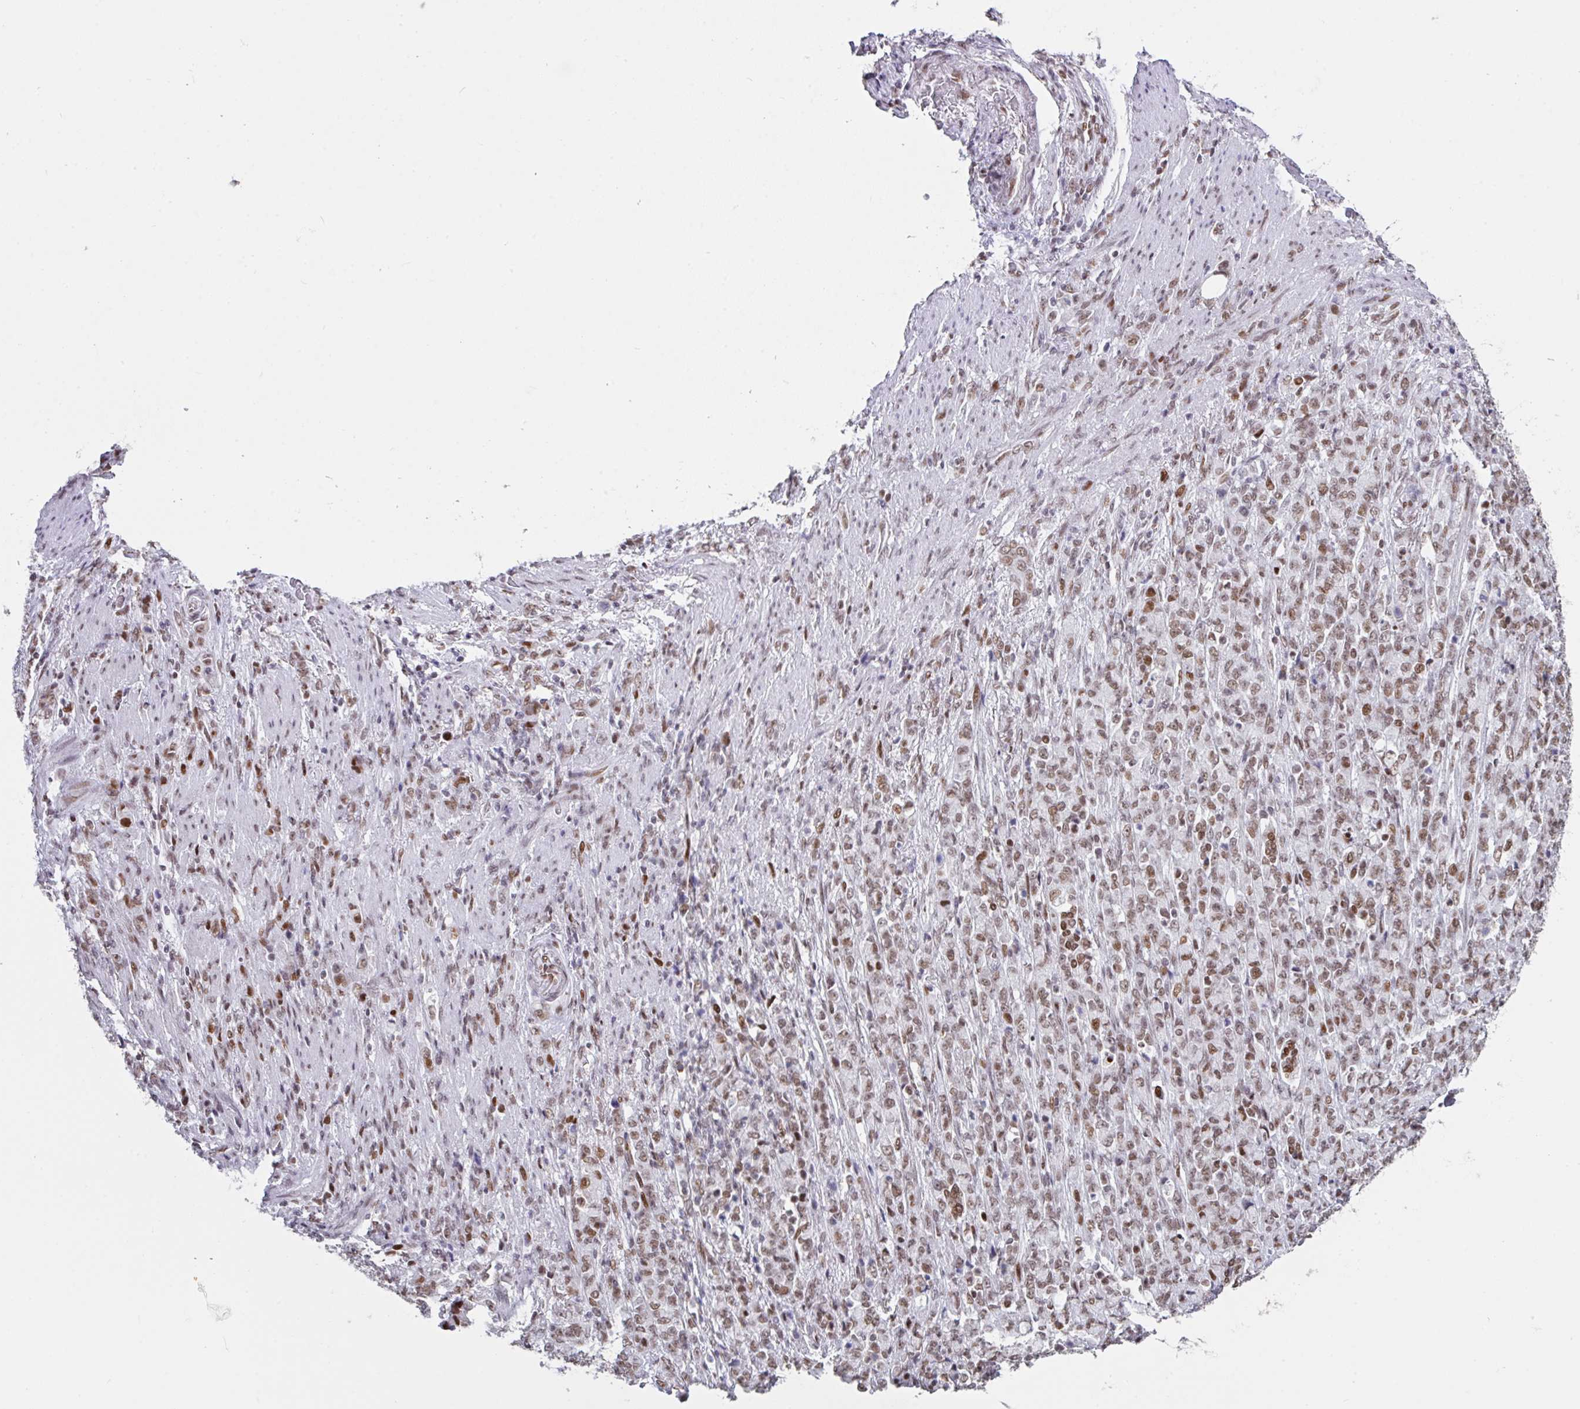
{"staining": {"intensity": "moderate", "quantity": ">75%", "location": "nuclear"}, "tissue": "stomach cancer", "cell_type": "Tumor cells", "image_type": "cancer", "snomed": [{"axis": "morphology", "description": "Adenocarcinoma, NOS"}, {"axis": "topography", "description": "Stomach"}], "caption": "Moderate nuclear positivity for a protein is identified in approximately >75% of tumor cells of stomach cancer (adenocarcinoma) using immunohistochemistry (IHC).", "gene": "CLP1", "patient": {"sex": "female", "age": 79}}